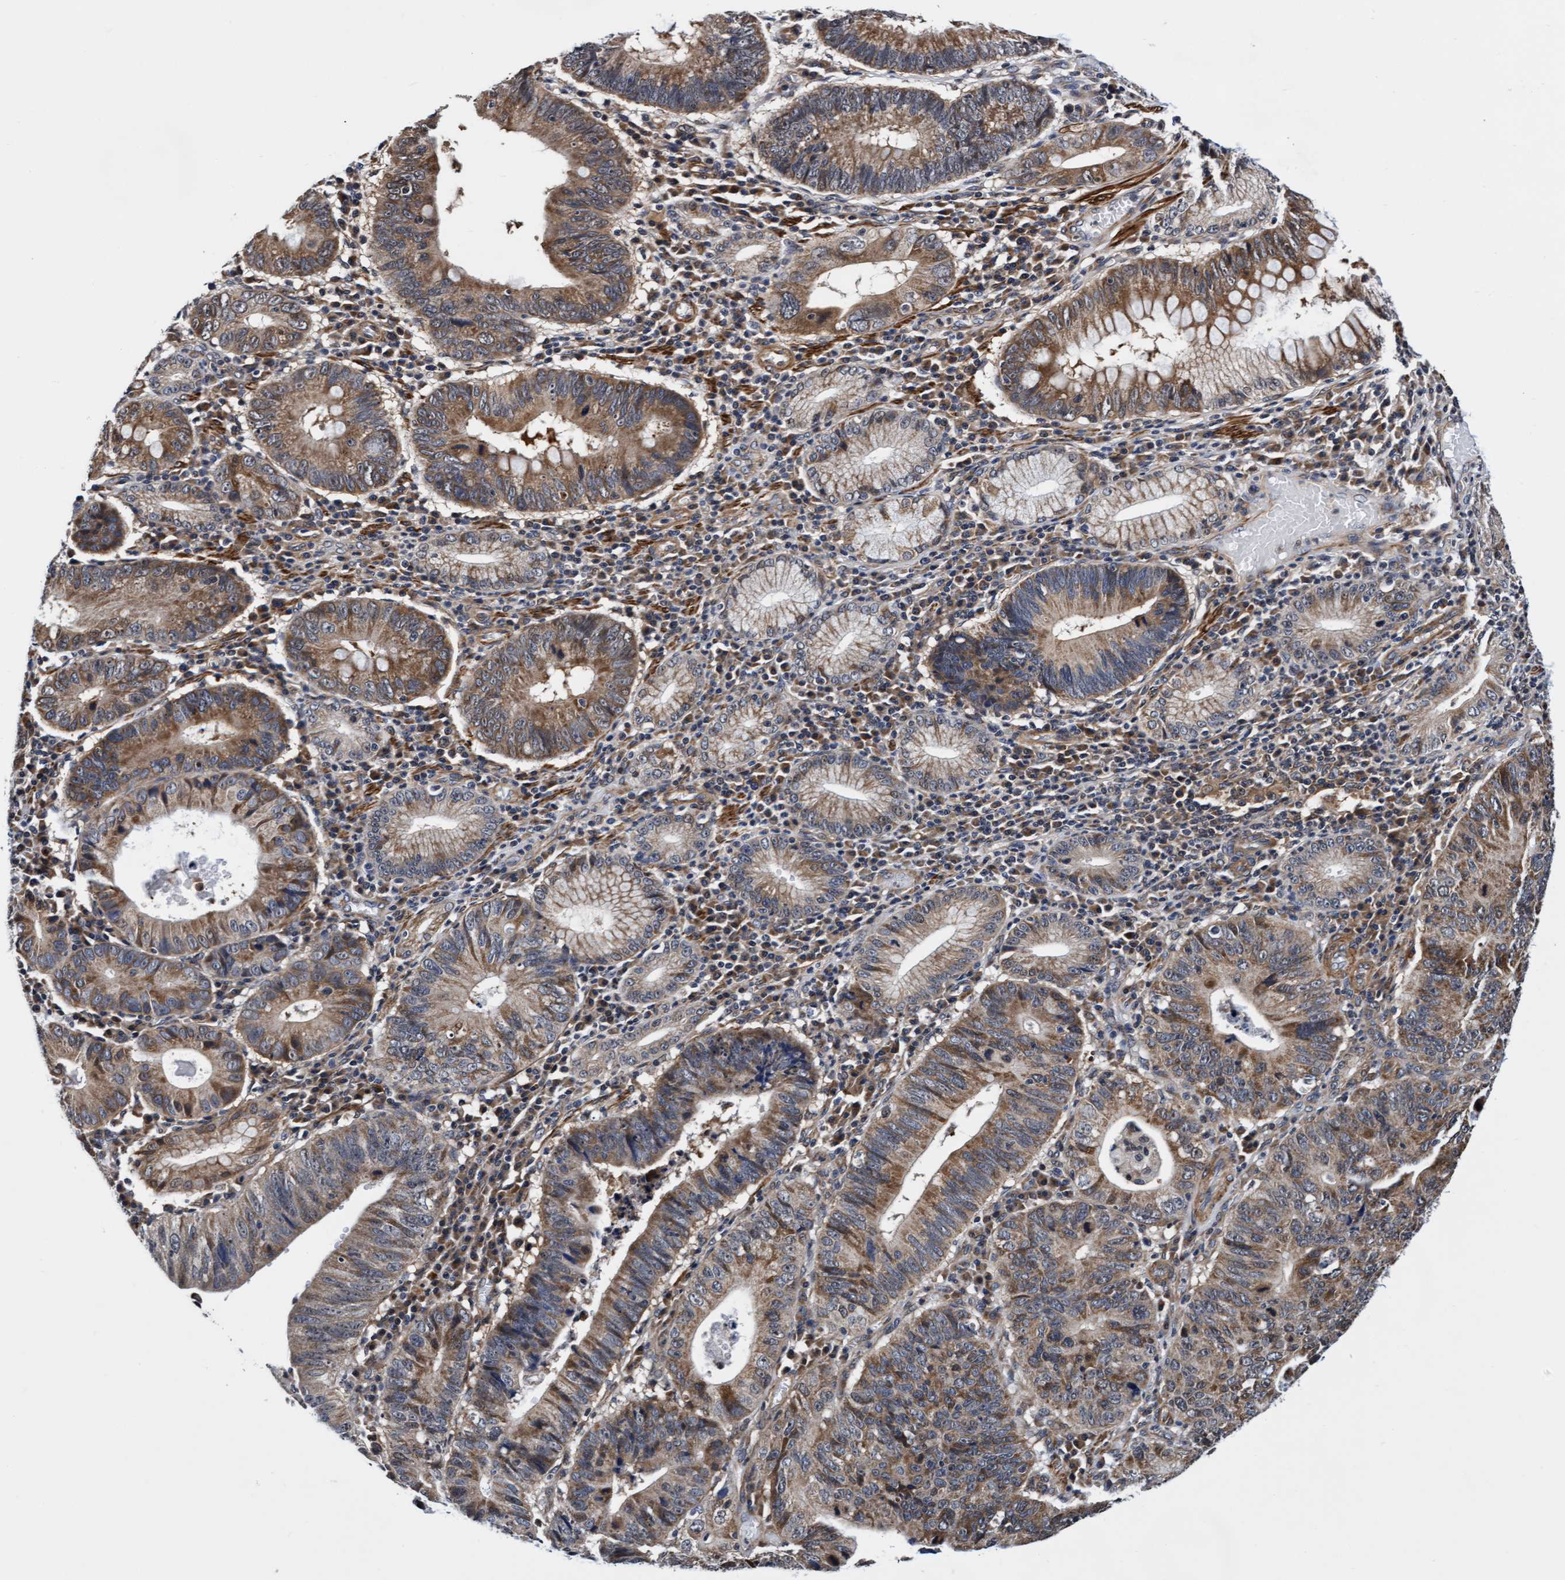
{"staining": {"intensity": "moderate", "quantity": ">75%", "location": "cytoplasmic/membranous"}, "tissue": "stomach cancer", "cell_type": "Tumor cells", "image_type": "cancer", "snomed": [{"axis": "morphology", "description": "Adenocarcinoma, NOS"}, {"axis": "topography", "description": "Stomach"}], "caption": "Brown immunohistochemical staining in human stomach cancer demonstrates moderate cytoplasmic/membranous positivity in about >75% of tumor cells. (Stains: DAB (3,3'-diaminobenzidine) in brown, nuclei in blue, Microscopy: brightfield microscopy at high magnification).", "gene": "EFCAB13", "patient": {"sex": "male", "age": 59}}